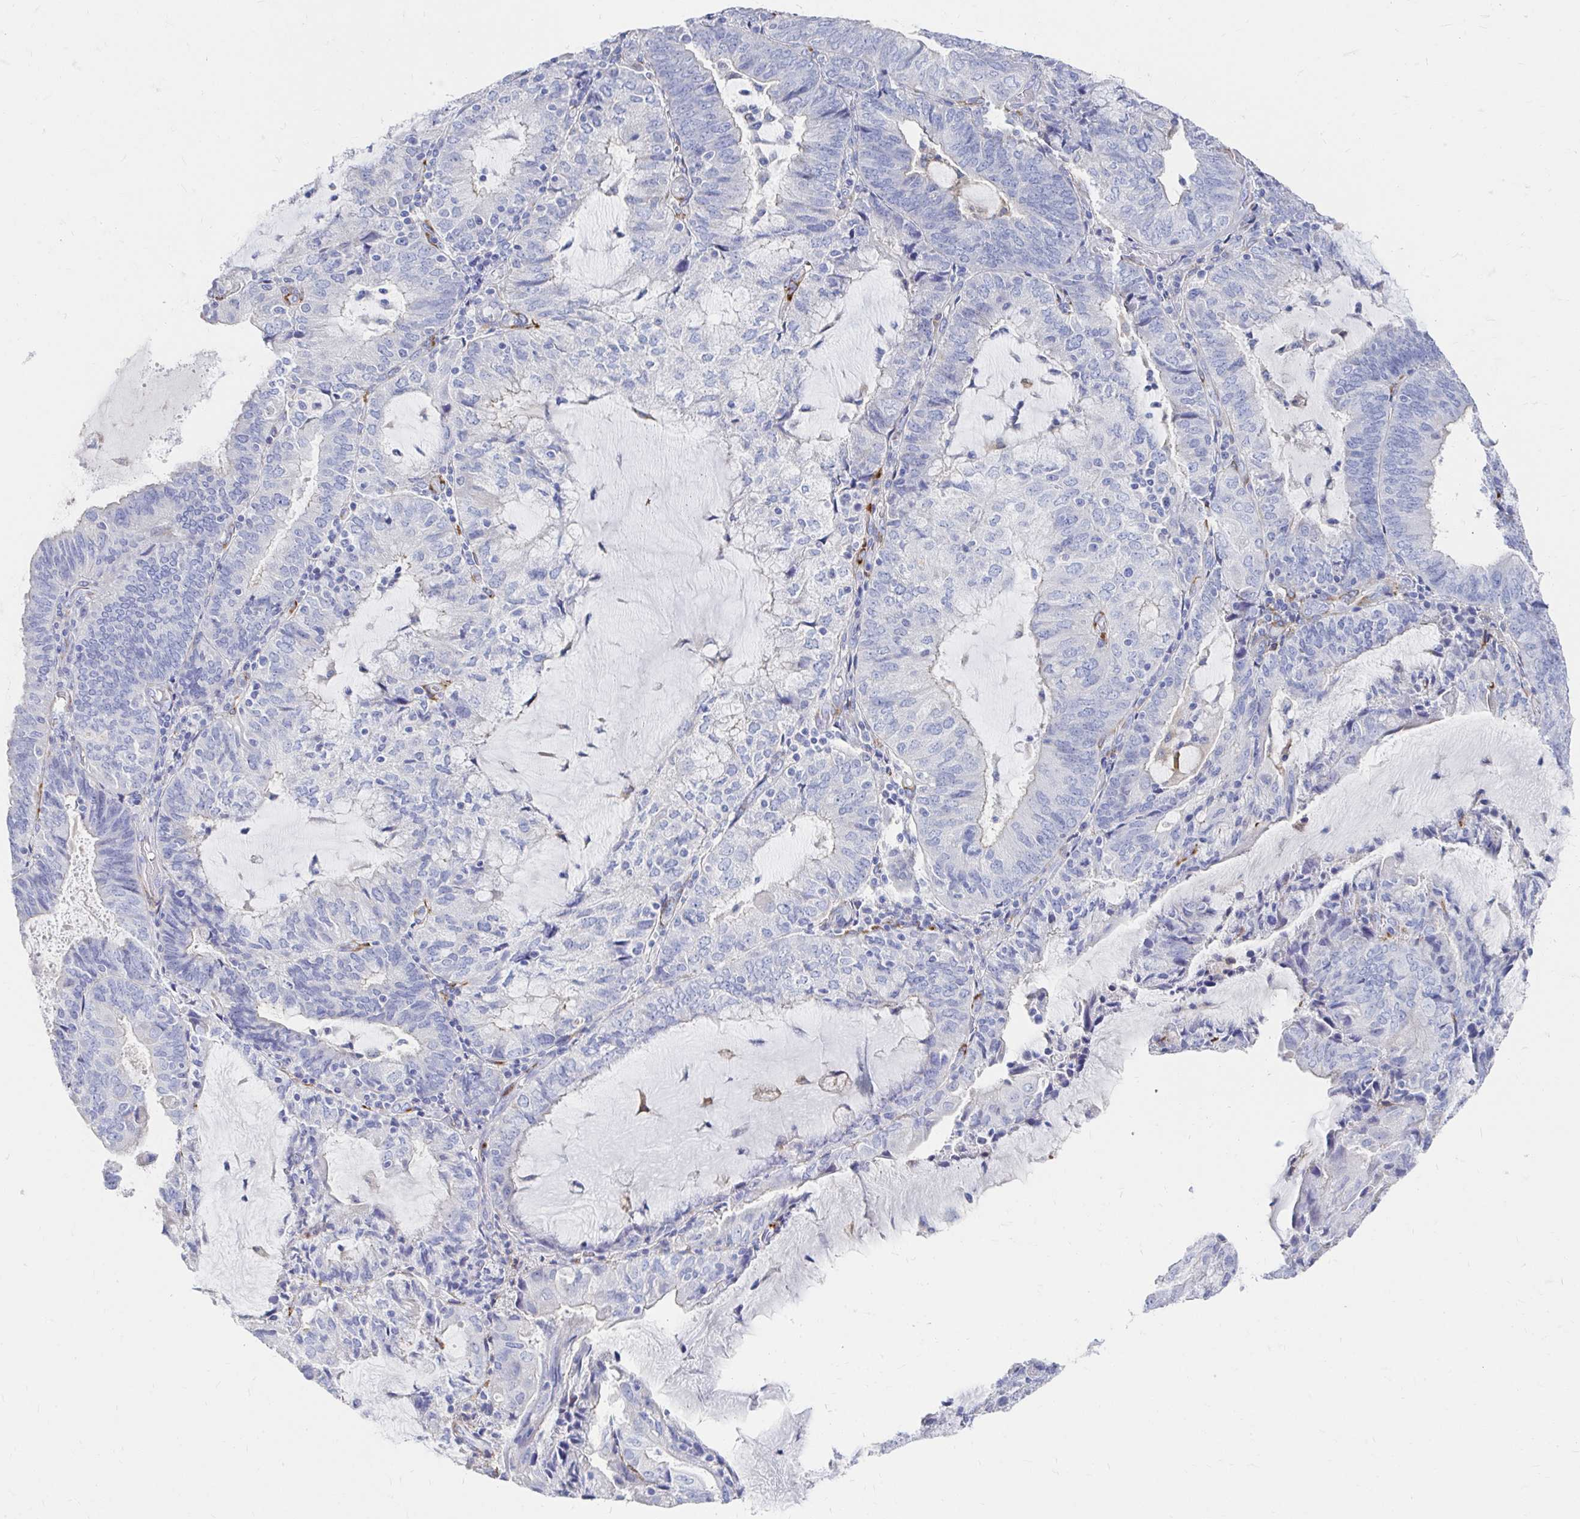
{"staining": {"intensity": "negative", "quantity": "none", "location": "none"}, "tissue": "endometrial cancer", "cell_type": "Tumor cells", "image_type": "cancer", "snomed": [{"axis": "morphology", "description": "Adenocarcinoma, NOS"}, {"axis": "topography", "description": "Endometrium"}], "caption": "Micrograph shows no significant protein staining in tumor cells of endometrial adenocarcinoma.", "gene": "LAMC3", "patient": {"sex": "female", "age": 81}}